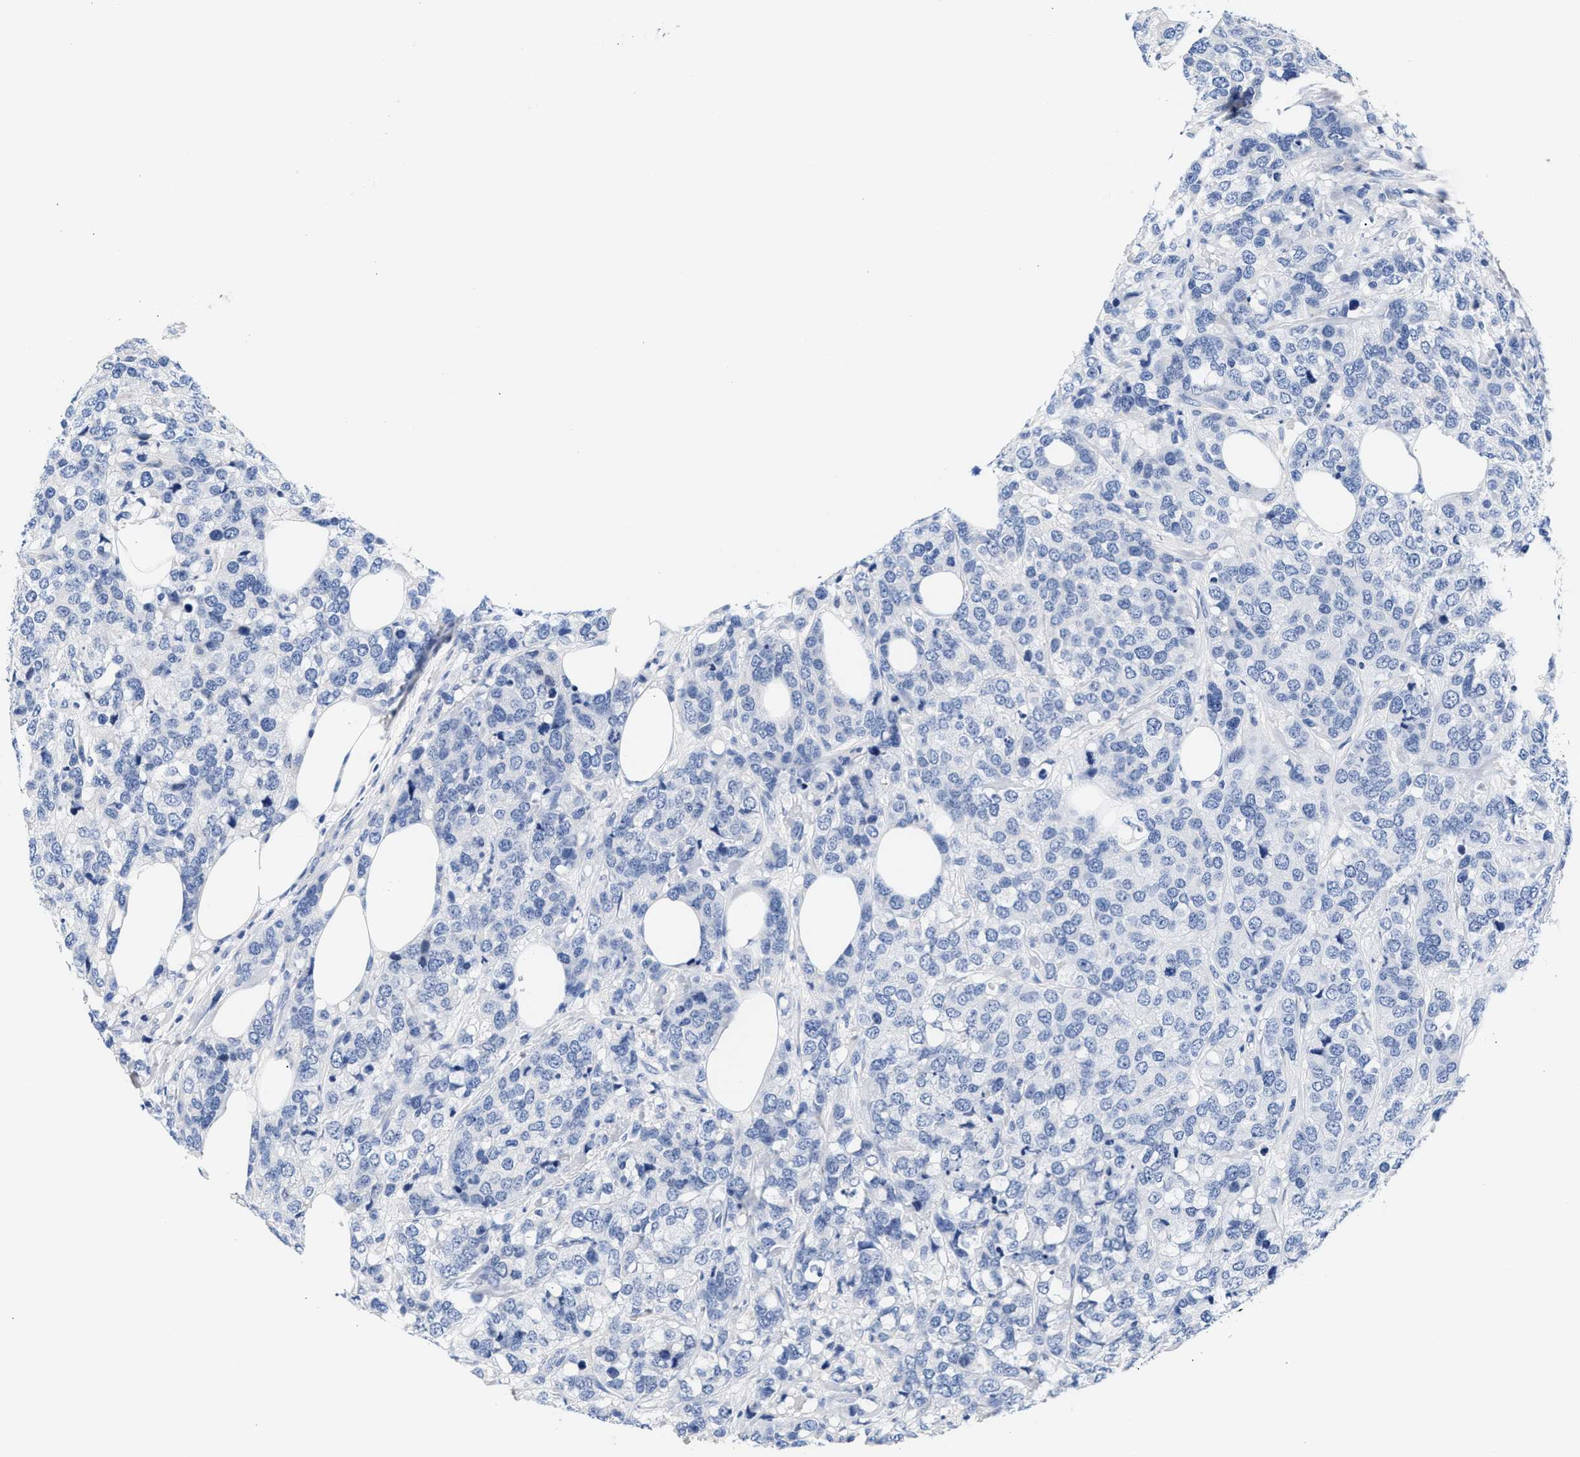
{"staining": {"intensity": "negative", "quantity": "none", "location": "none"}, "tissue": "breast cancer", "cell_type": "Tumor cells", "image_type": "cancer", "snomed": [{"axis": "morphology", "description": "Lobular carcinoma"}, {"axis": "topography", "description": "Breast"}], "caption": "This histopathology image is of breast lobular carcinoma stained with immunohistochemistry to label a protein in brown with the nuclei are counter-stained blue. There is no expression in tumor cells.", "gene": "ACTL7B", "patient": {"sex": "female", "age": 59}}